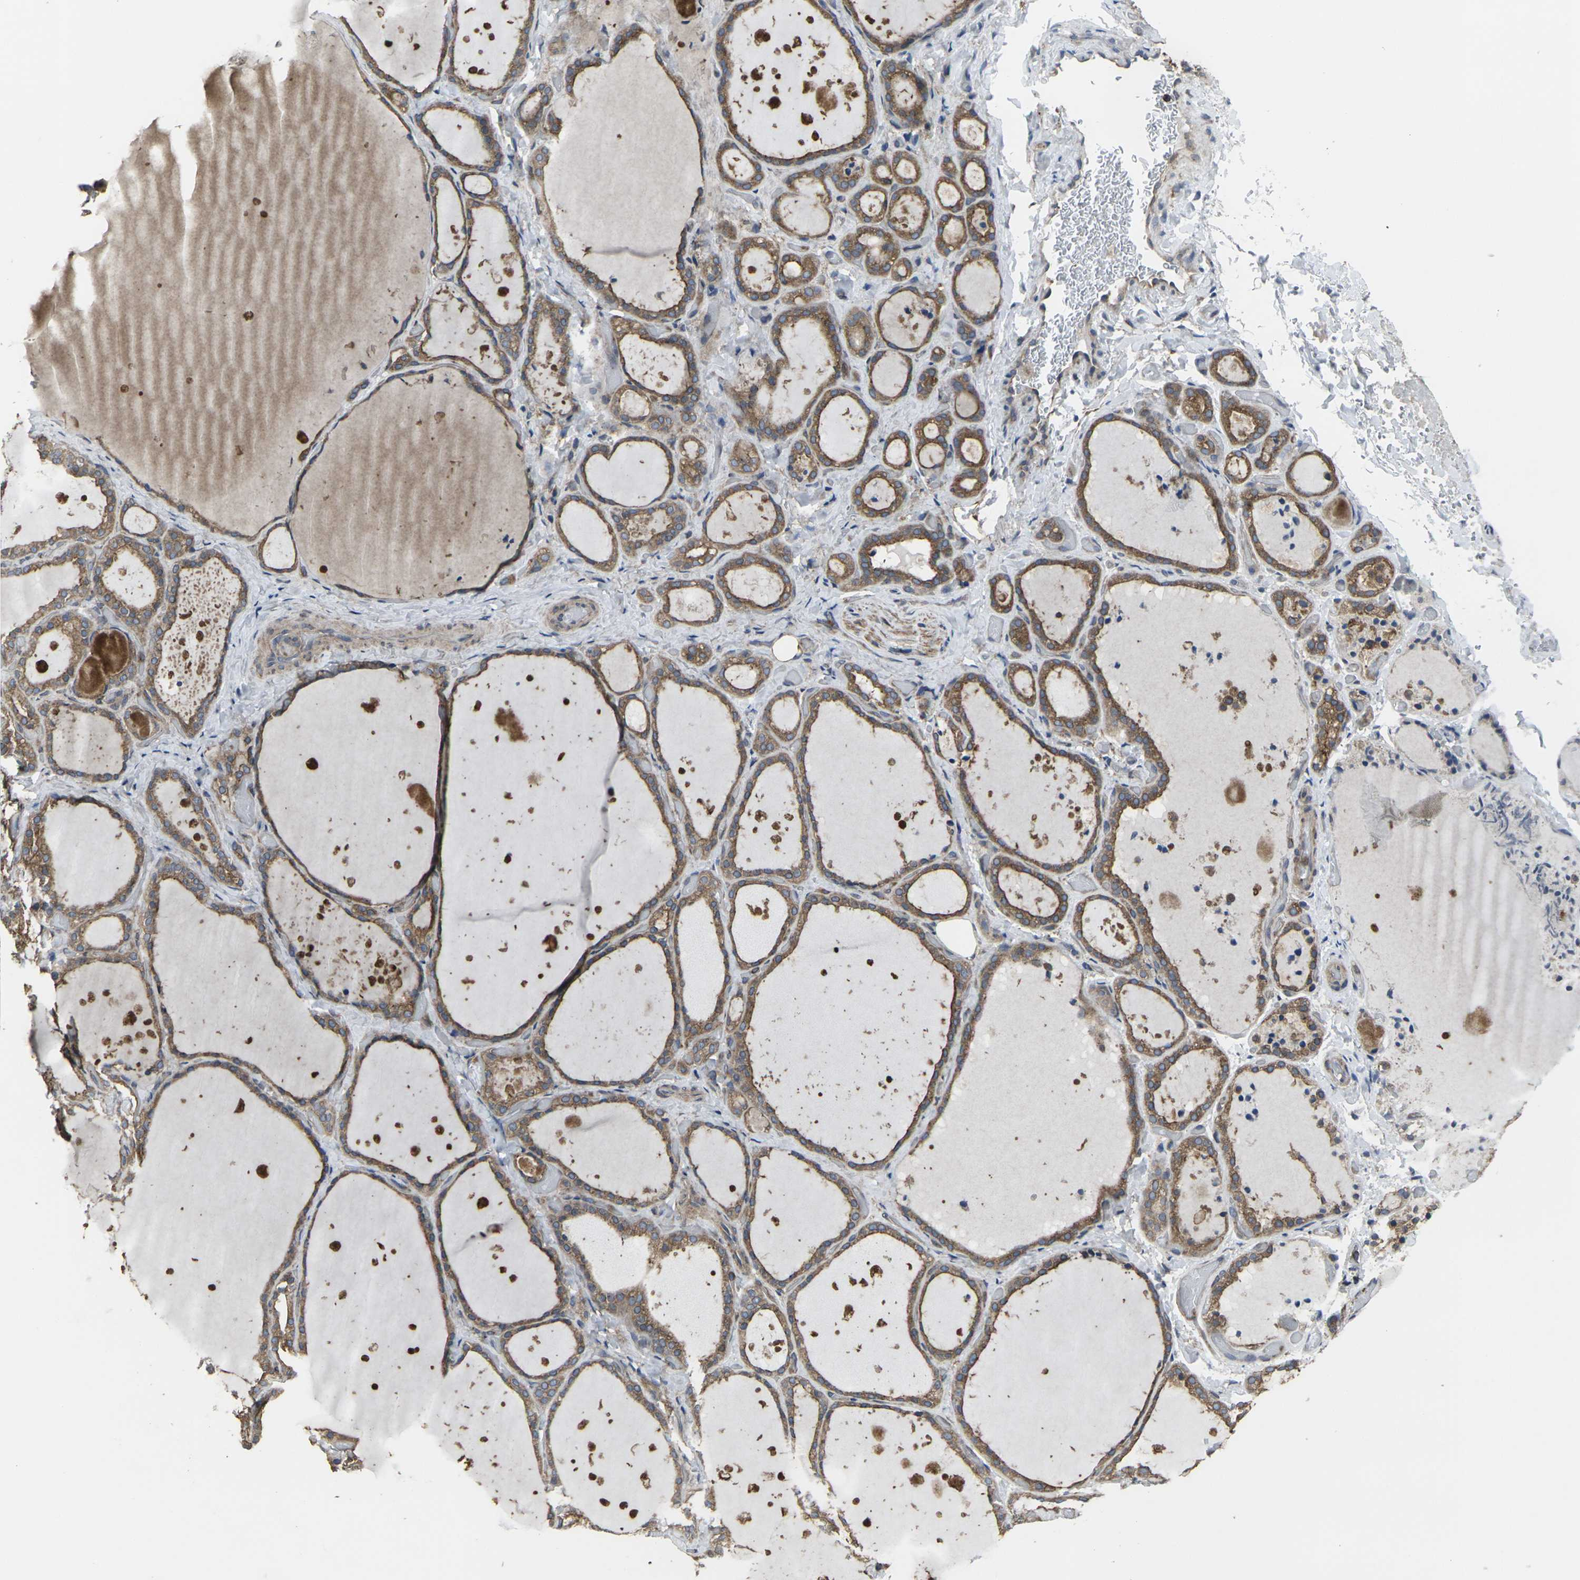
{"staining": {"intensity": "weak", "quantity": ">75%", "location": "cytoplasmic/membranous"}, "tissue": "thyroid gland", "cell_type": "Glandular cells", "image_type": "normal", "snomed": [{"axis": "morphology", "description": "Normal tissue, NOS"}, {"axis": "topography", "description": "Thyroid gland"}], "caption": "A brown stain shows weak cytoplasmic/membranous expression of a protein in glandular cells of normal human thyroid gland. (DAB IHC with brightfield microscopy, high magnification).", "gene": "PRKACB", "patient": {"sex": "female", "age": 44}}